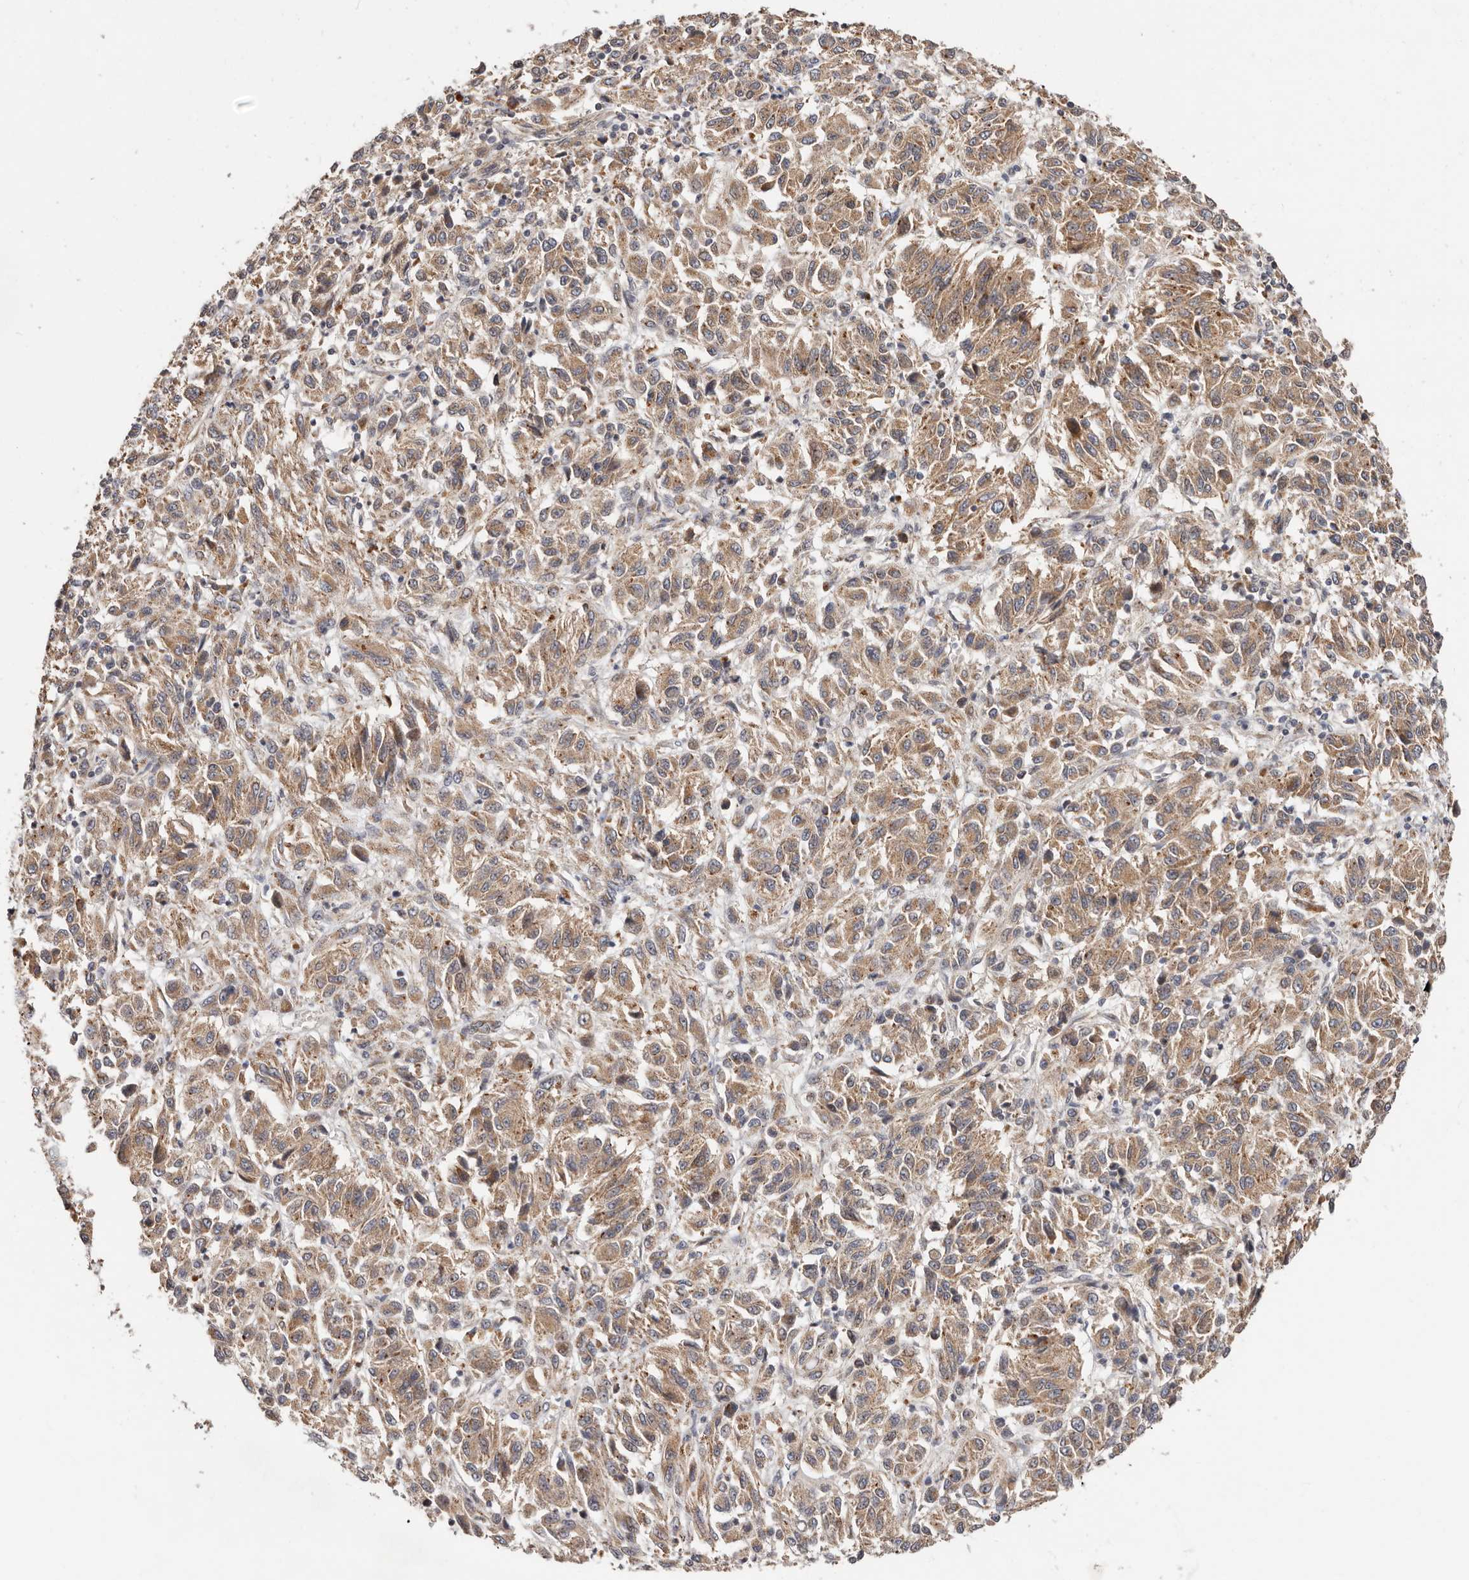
{"staining": {"intensity": "moderate", "quantity": ">75%", "location": "cytoplasmic/membranous"}, "tissue": "melanoma", "cell_type": "Tumor cells", "image_type": "cancer", "snomed": [{"axis": "morphology", "description": "Malignant melanoma, Metastatic site"}, {"axis": "topography", "description": "Lung"}], "caption": "Immunohistochemistry (IHC) micrograph of neoplastic tissue: malignant melanoma (metastatic site) stained using IHC demonstrates medium levels of moderate protein expression localized specifically in the cytoplasmic/membranous of tumor cells, appearing as a cytoplasmic/membranous brown color.", "gene": "USP33", "patient": {"sex": "male", "age": 64}}